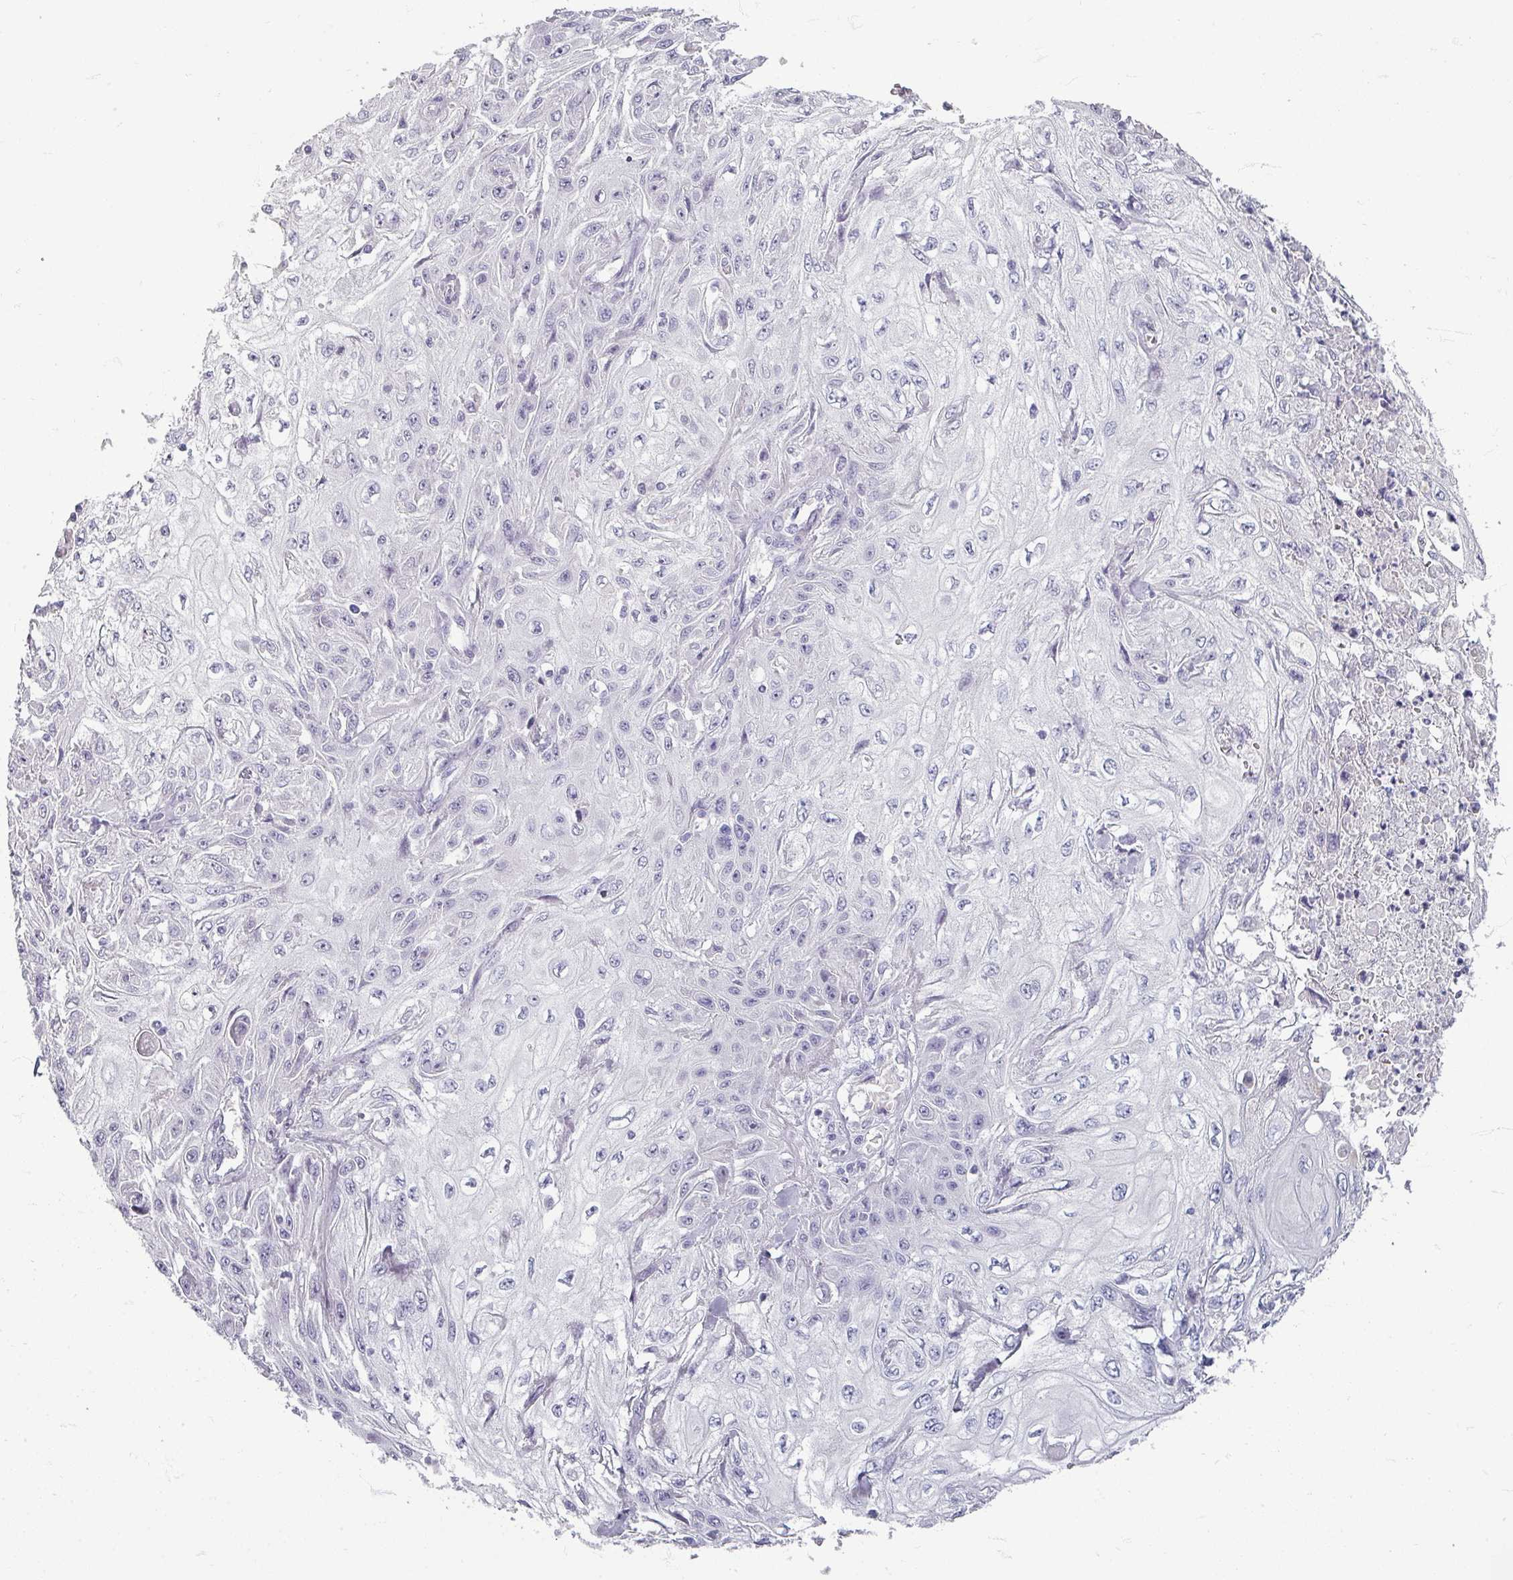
{"staining": {"intensity": "negative", "quantity": "none", "location": "none"}, "tissue": "skin cancer", "cell_type": "Tumor cells", "image_type": "cancer", "snomed": [{"axis": "morphology", "description": "Squamous cell carcinoma, NOS"}, {"axis": "morphology", "description": "Squamous cell carcinoma, metastatic, NOS"}, {"axis": "topography", "description": "Skin"}, {"axis": "topography", "description": "Lymph node"}], "caption": "An image of skin cancer (metastatic squamous cell carcinoma) stained for a protein exhibits no brown staining in tumor cells. (Immunohistochemistry (ihc), brightfield microscopy, high magnification).", "gene": "ZNF878", "patient": {"sex": "male", "age": 75}}